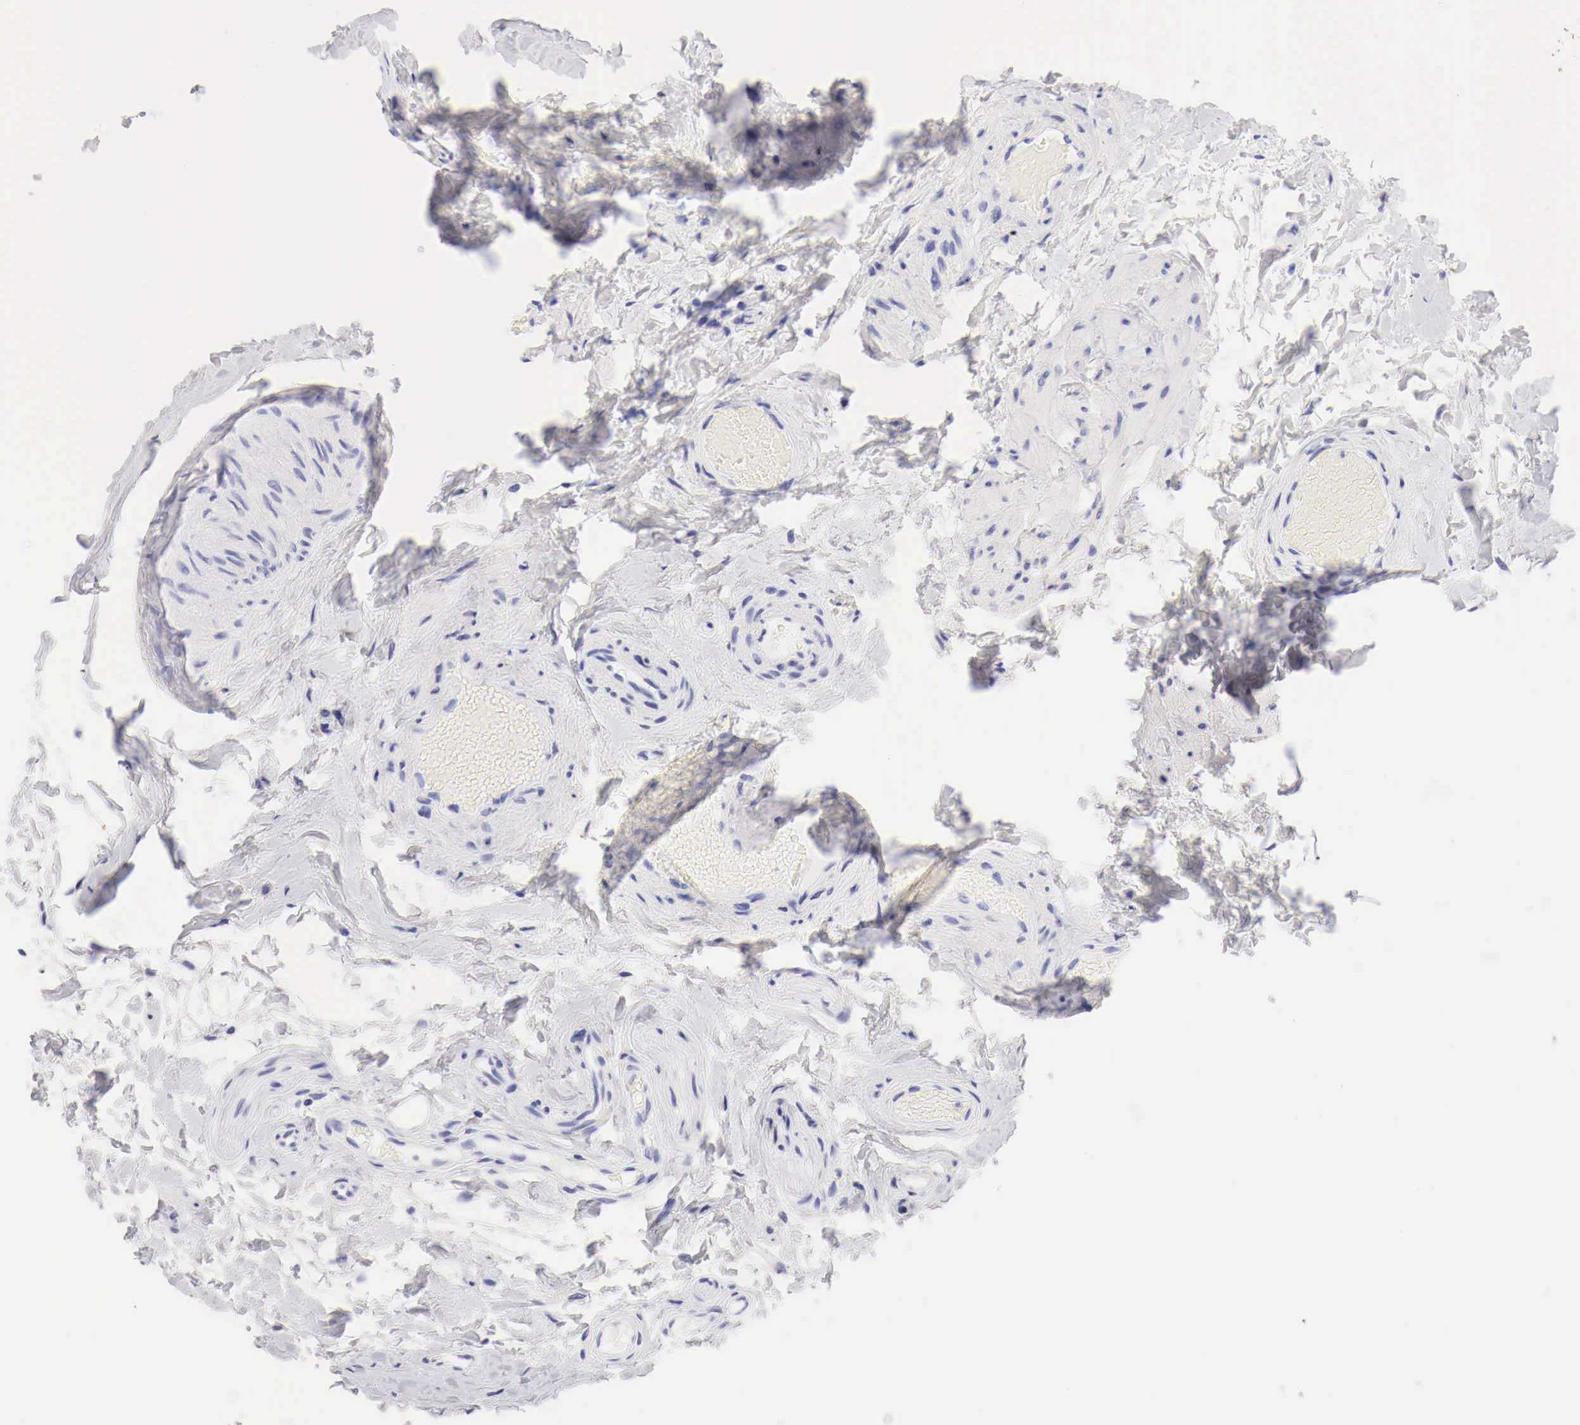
{"staining": {"intensity": "negative", "quantity": "none", "location": "none"}, "tissue": "epididymis", "cell_type": "Glandular cells", "image_type": "normal", "snomed": [{"axis": "morphology", "description": "Normal tissue, NOS"}, {"axis": "topography", "description": "Epididymis"}], "caption": "Immunohistochemical staining of normal epididymis shows no significant staining in glandular cells. (Brightfield microscopy of DAB immunohistochemistry (IHC) at high magnification).", "gene": "CDKN2A", "patient": {"sex": "male", "age": 52}}